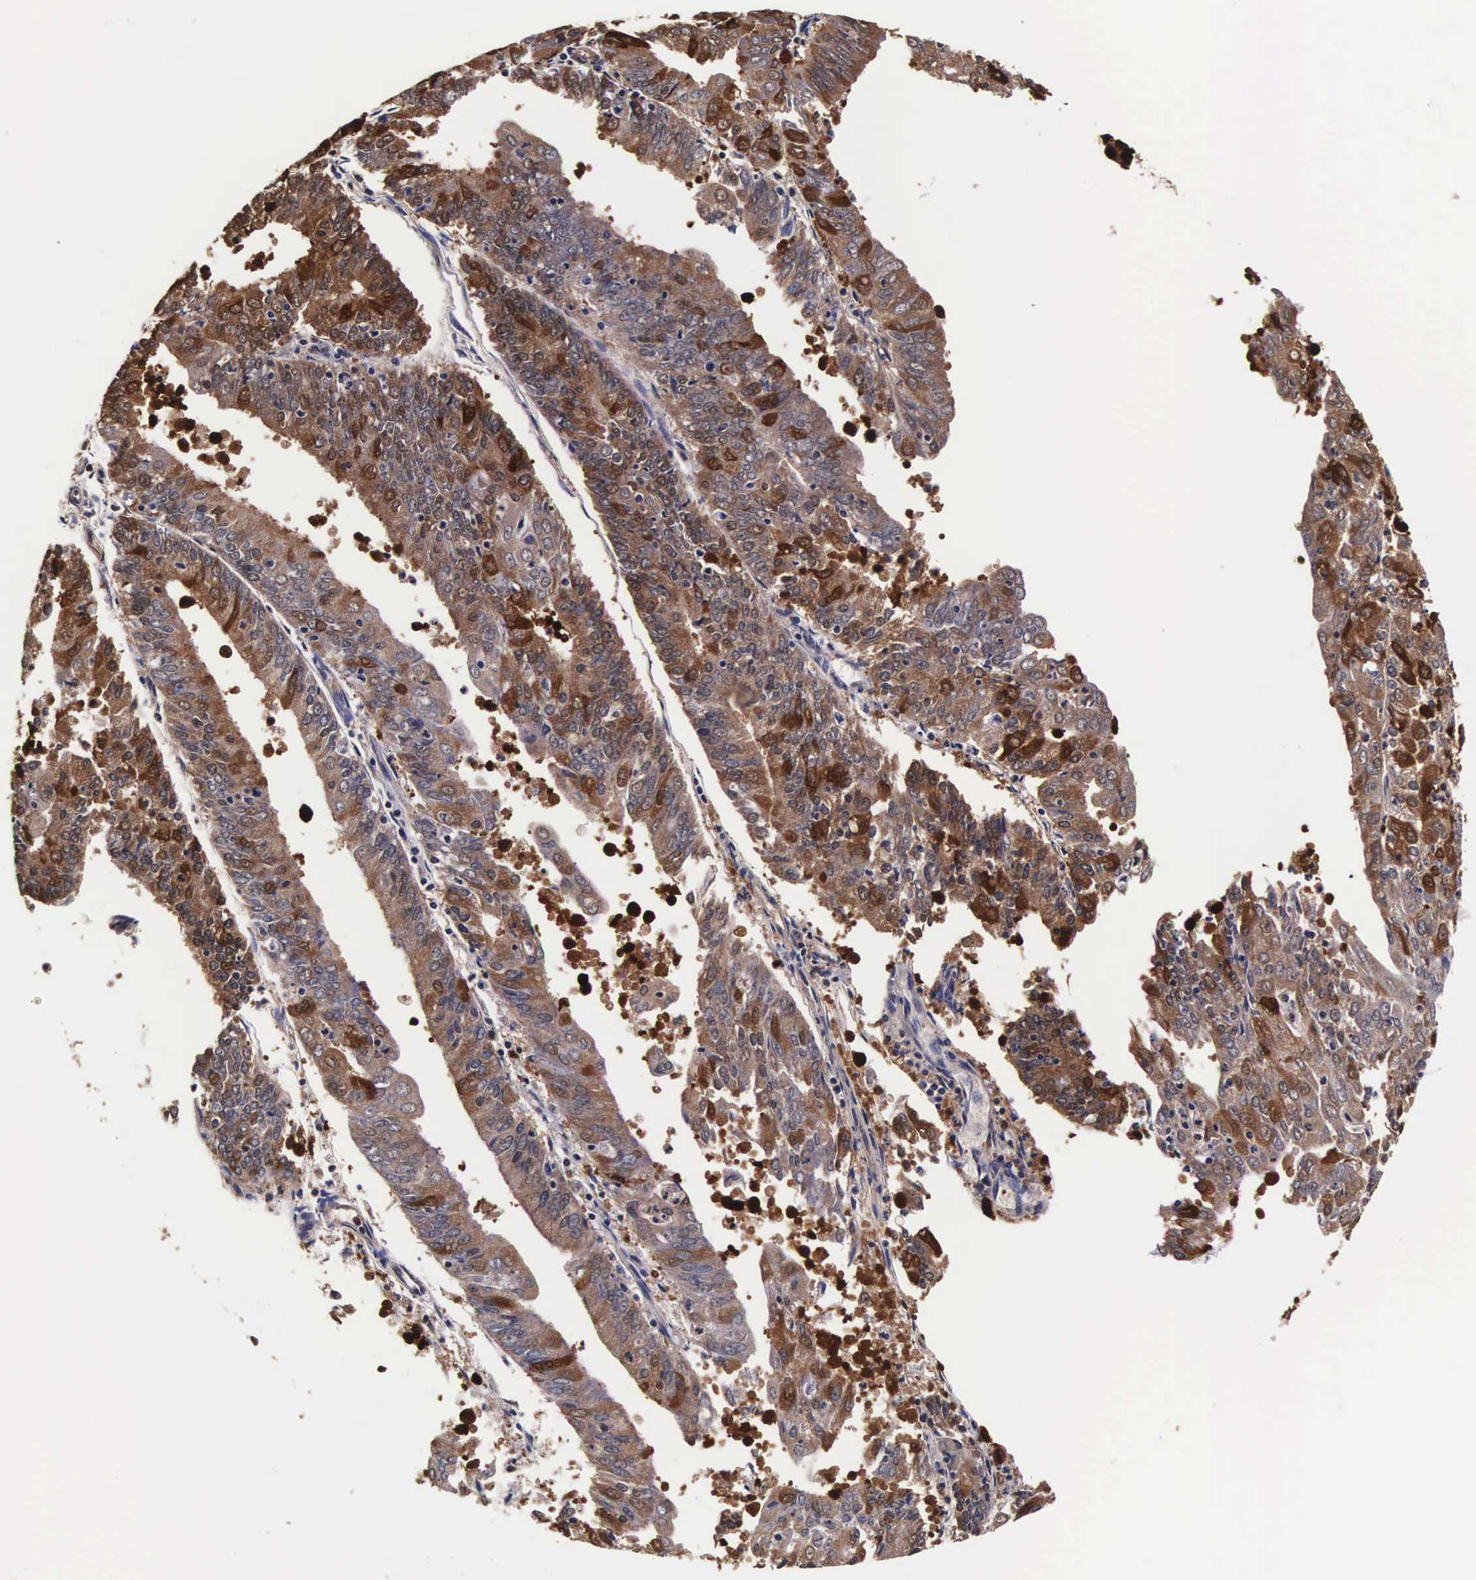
{"staining": {"intensity": "moderate", "quantity": ">75%", "location": "cytoplasmic/membranous,nuclear"}, "tissue": "endometrial cancer", "cell_type": "Tumor cells", "image_type": "cancer", "snomed": [{"axis": "morphology", "description": "Adenocarcinoma, NOS"}, {"axis": "topography", "description": "Endometrium"}], "caption": "Moderate cytoplasmic/membranous and nuclear staining for a protein is present in about >75% of tumor cells of adenocarcinoma (endometrial) using immunohistochemistry (IHC).", "gene": "TECPR2", "patient": {"sex": "female", "age": 79}}